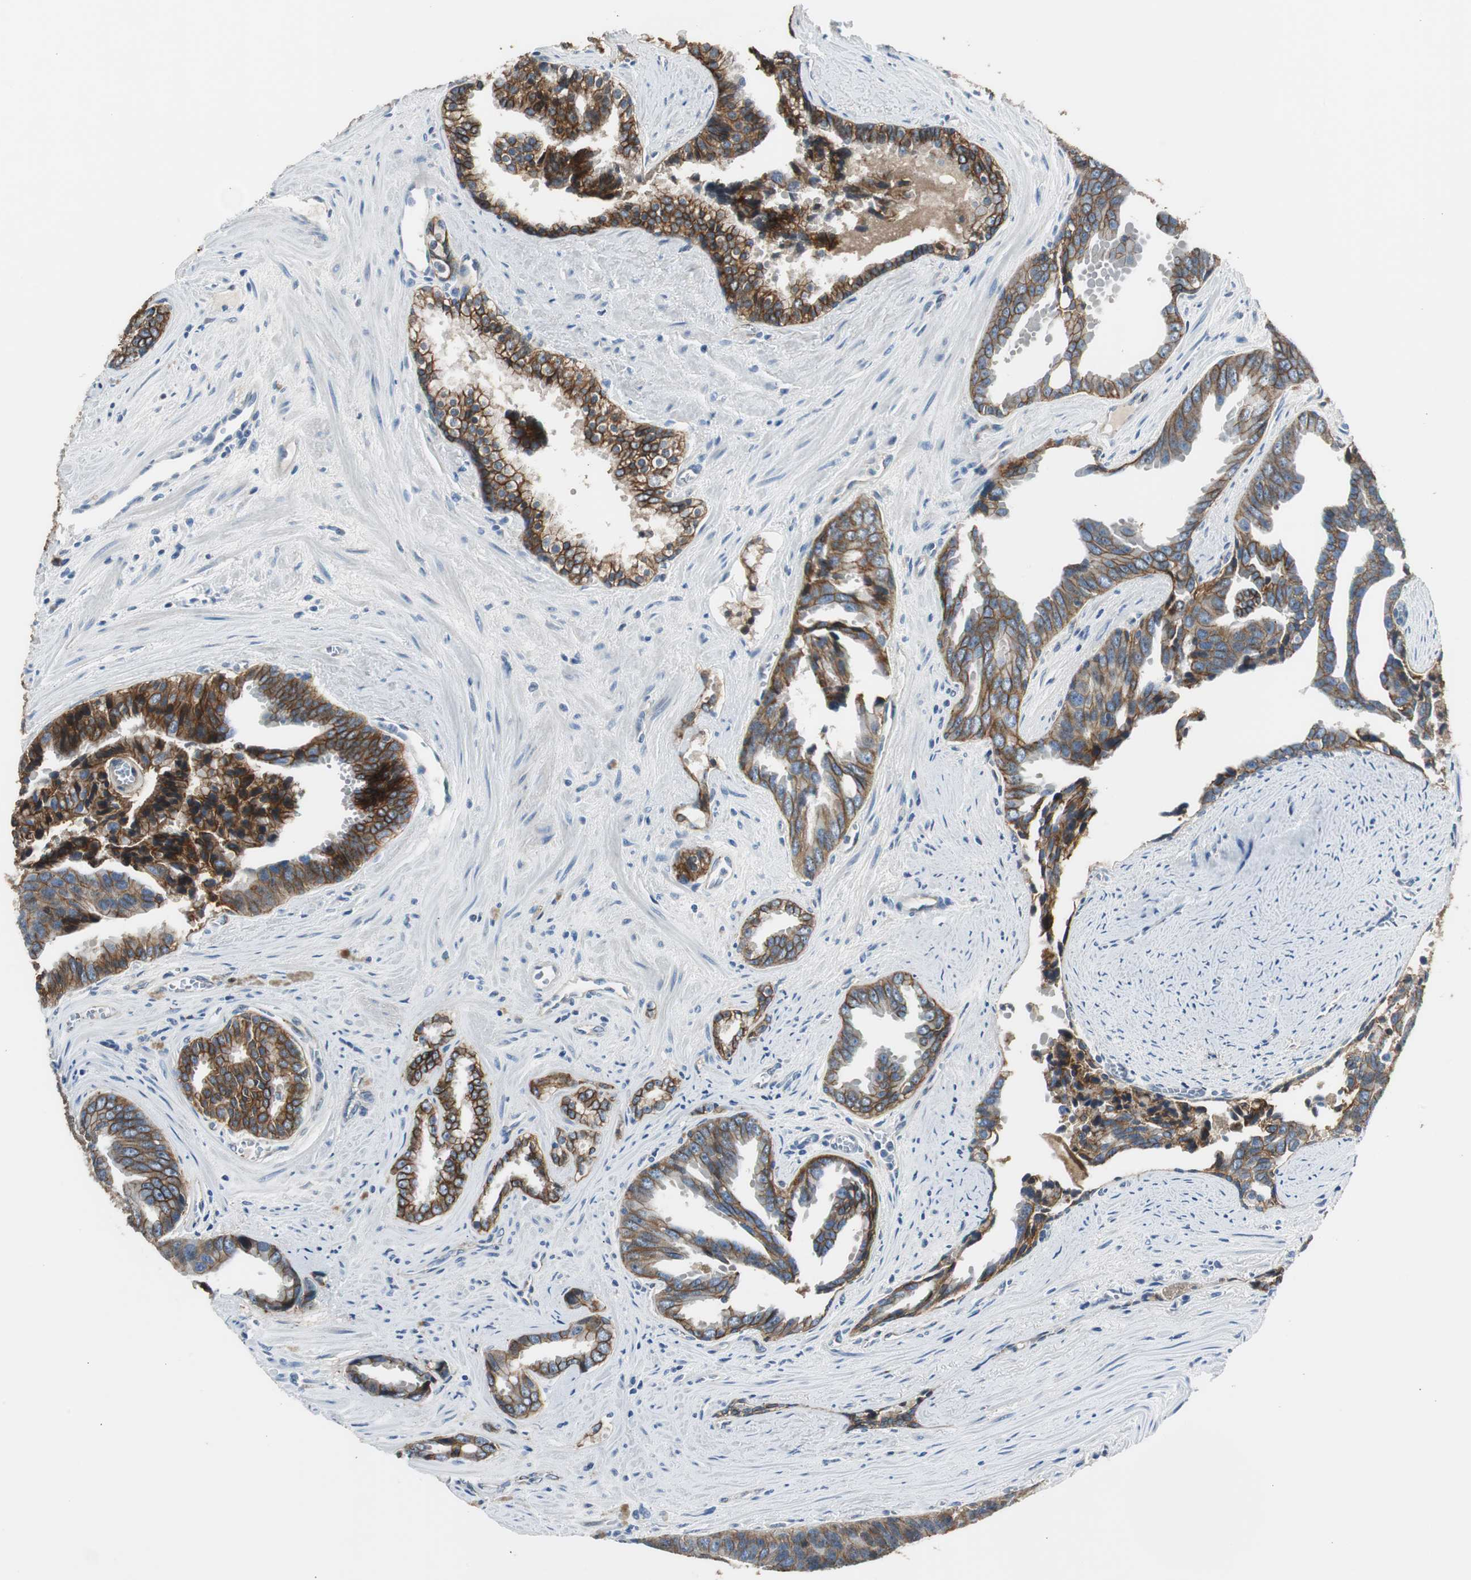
{"staining": {"intensity": "strong", "quantity": ">75%", "location": "cytoplasmic/membranous"}, "tissue": "prostate cancer", "cell_type": "Tumor cells", "image_type": "cancer", "snomed": [{"axis": "morphology", "description": "Adenocarcinoma, High grade"}, {"axis": "topography", "description": "Prostate"}], "caption": "Immunohistochemical staining of high-grade adenocarcinoma (prostate) demonstrates high levels of strong cytoplasmic/membranous expression in approximately >75% of tumor cells.", "gene": "STXBP4", "patient": {"sex": "male", "age": 67}}